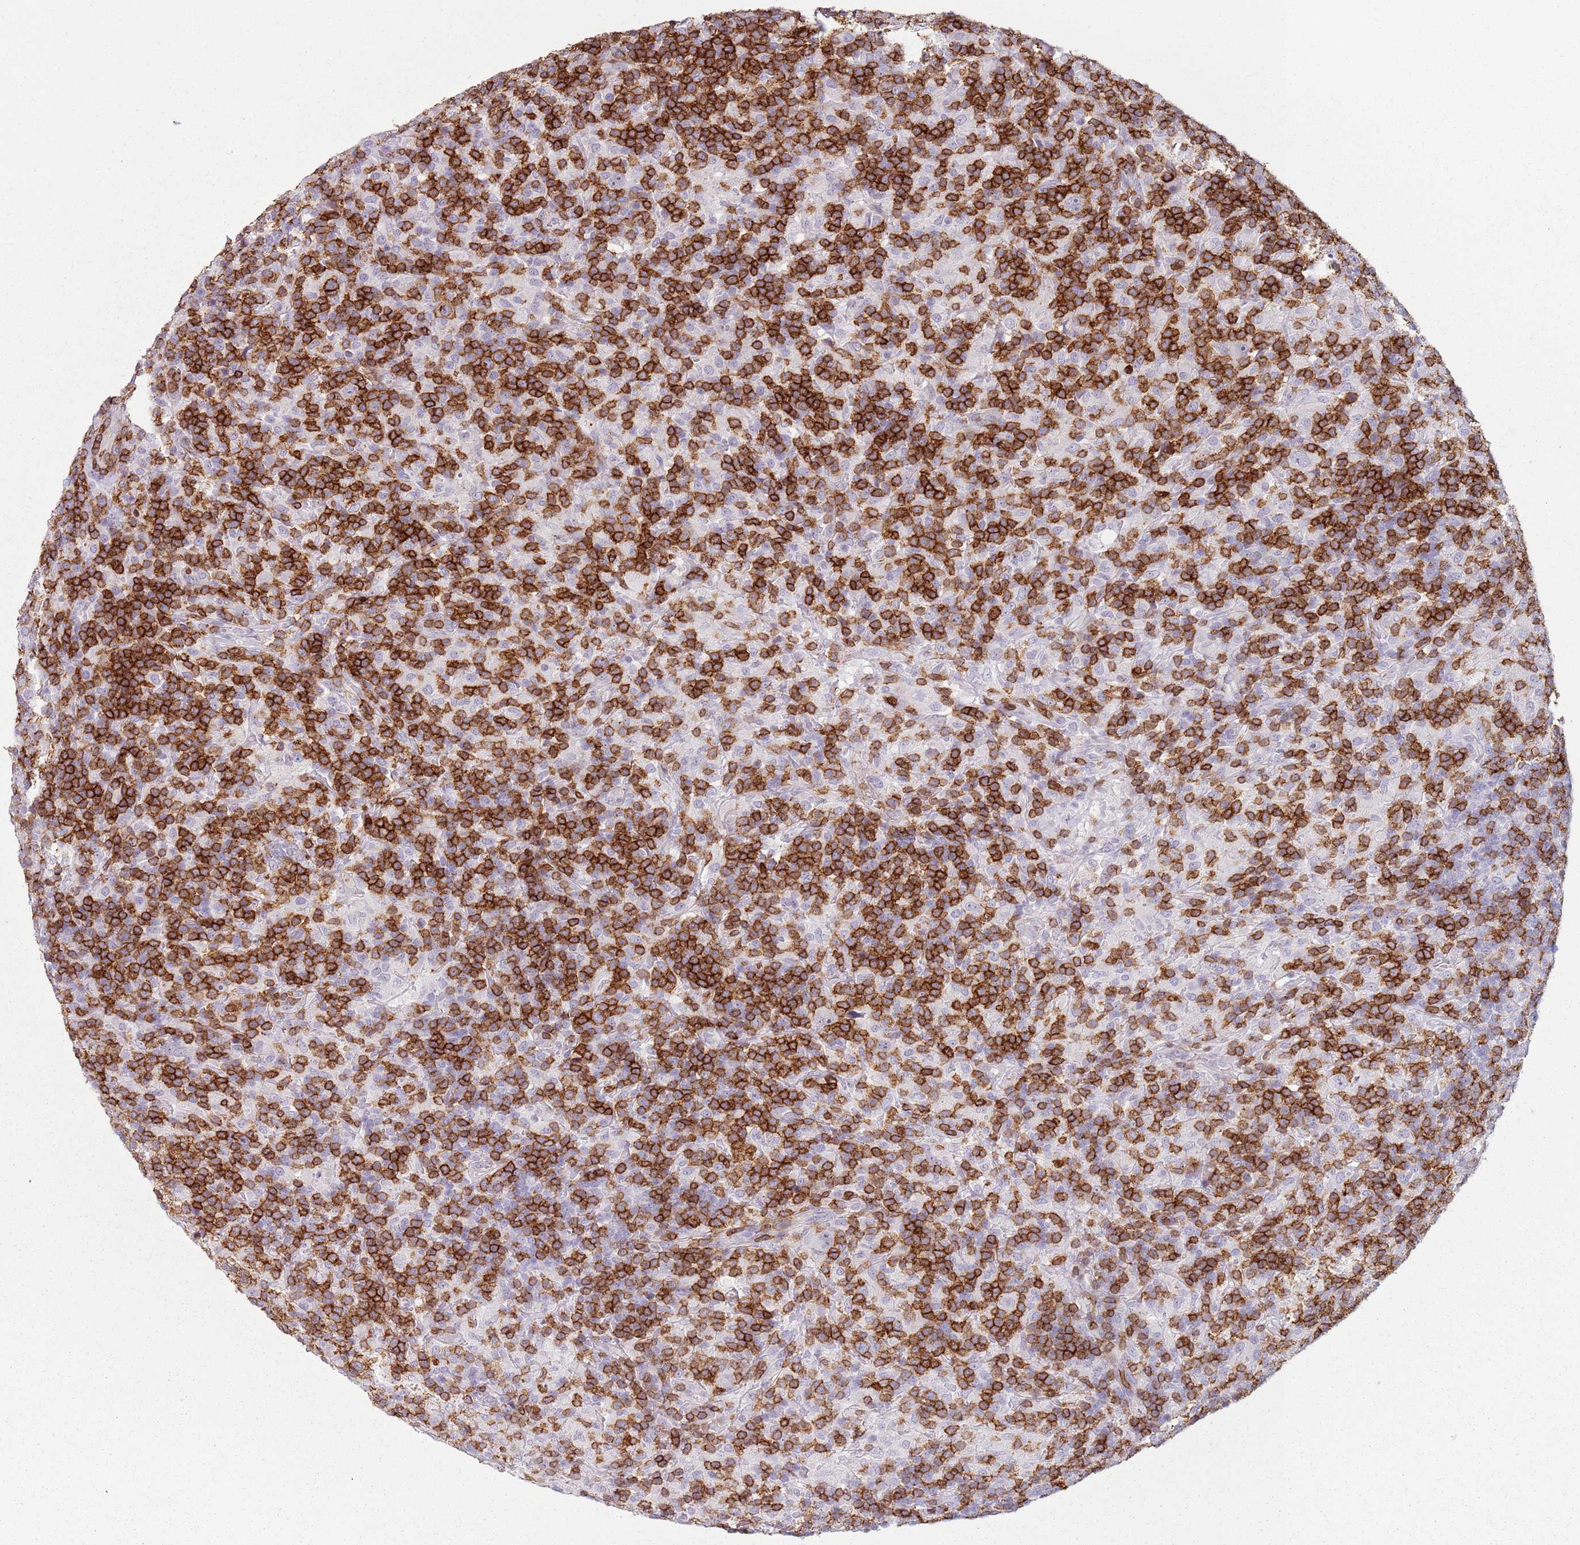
{"staining": {"intensity": "negative", "quantity": "none", "location": "none"}, "tissue": "lymphoma", "cell_type": "Tumor cells", "image_type": "cancer", "snomed": [{"axis": "morphology", "description": "Hodgkin's disease, NOS"}, {"axis": "topography", "description": "Lymph node"}], "caption": "There is no significant positivity in tumor cells of Hodgkin's disease.", "gene": "ZNF583", "patient": {"sex": "male", "age": 70}}